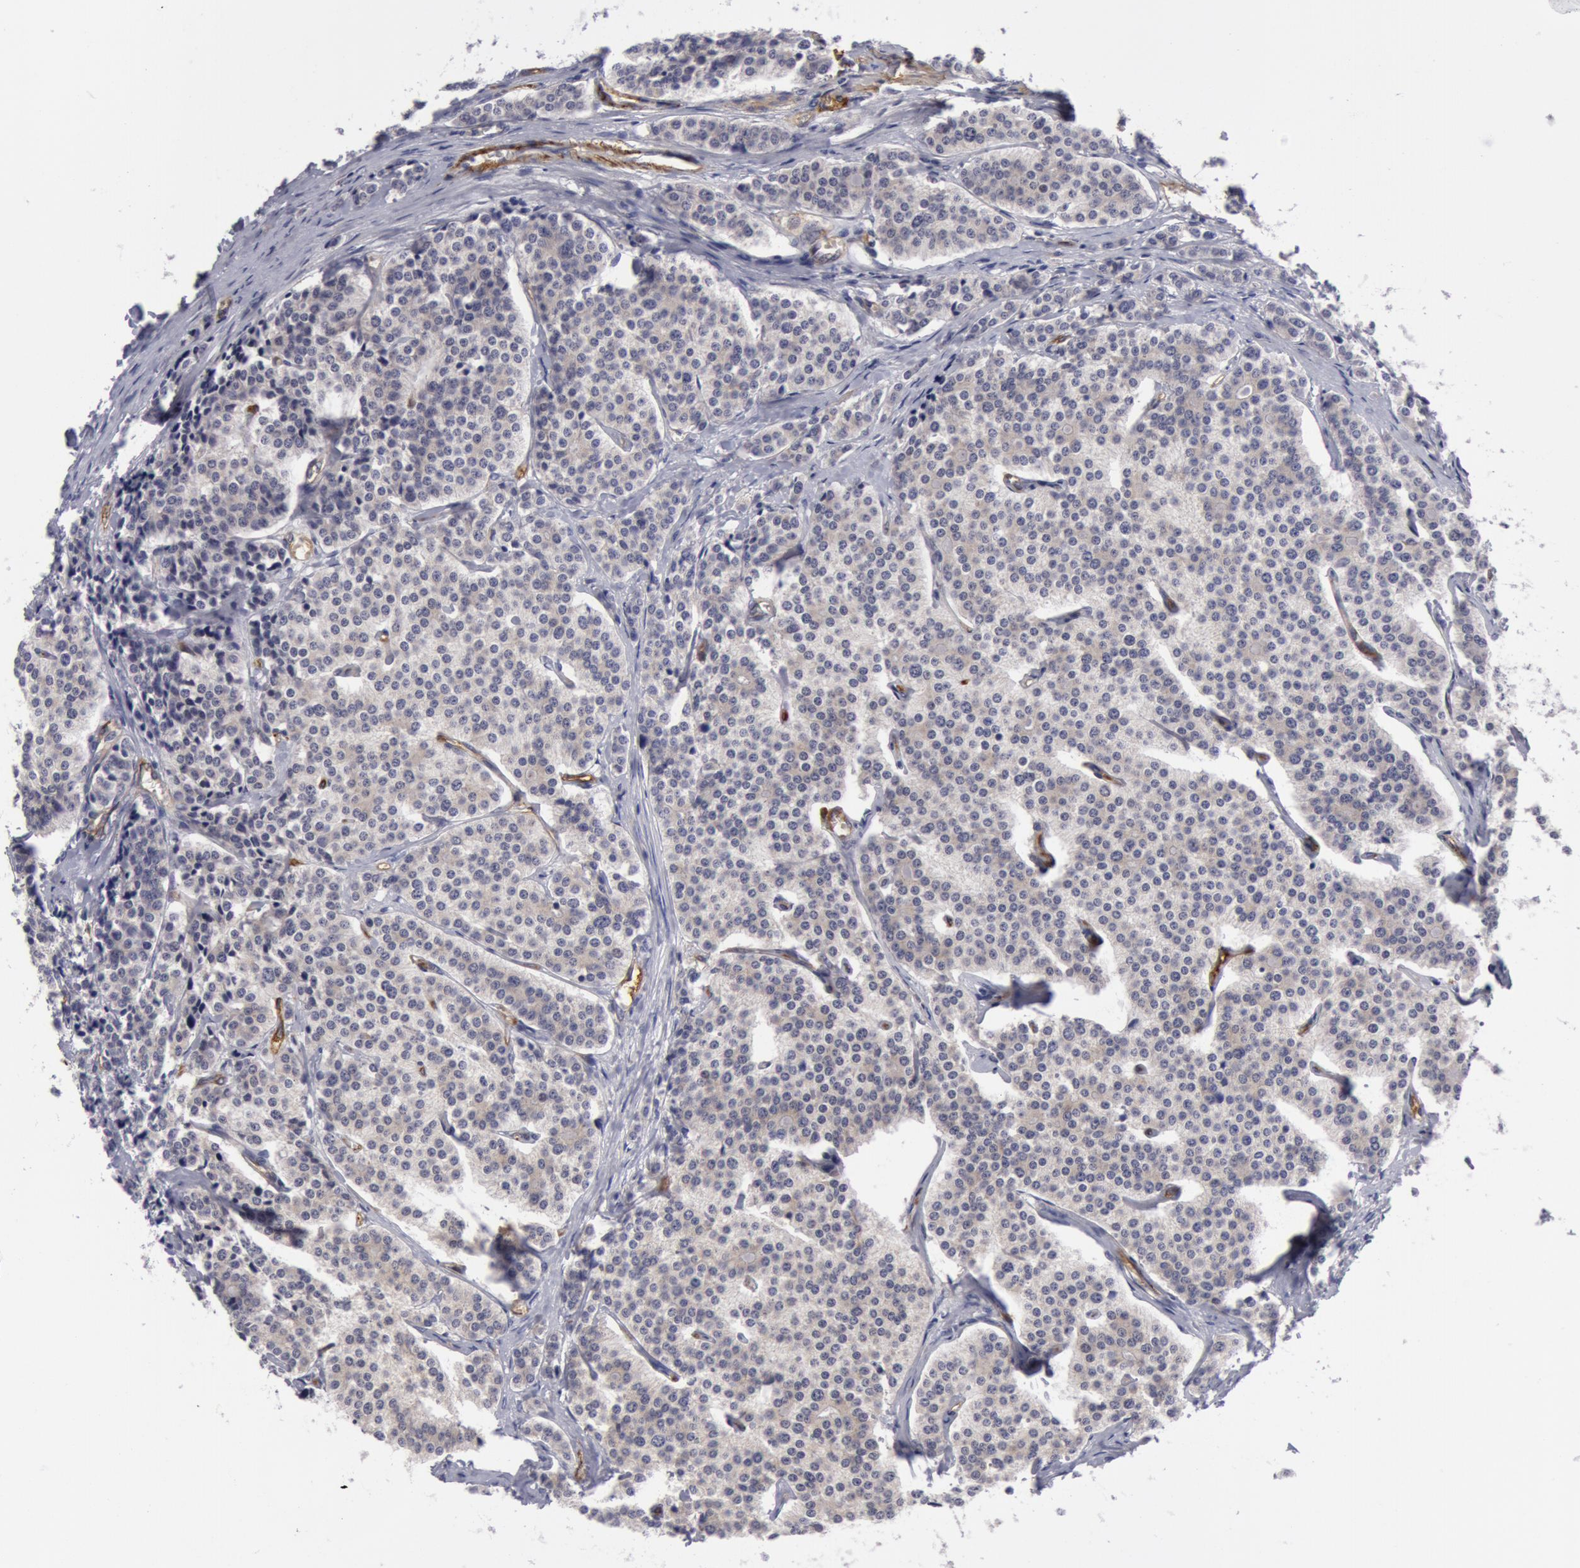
{"staining": {"intensity": "negative", "quantity": "none", "location": "none"}, "tissue": "carcinoid", "cell_type": "Tumor cells", "image_type": "cancer", "snomed": [{"axis": "morphology", "description": "Carcinoid, malignant, NOS"}, {"axis": "topography", "description": "Small intestine"}], "caption": "An IHC micrograph of carcinoid (malignant) is shown. There is no staining in tumor cells of carcinoid (malignant).", "gene": "IL23A", "patient": {"sex": "male", "age": 63}}